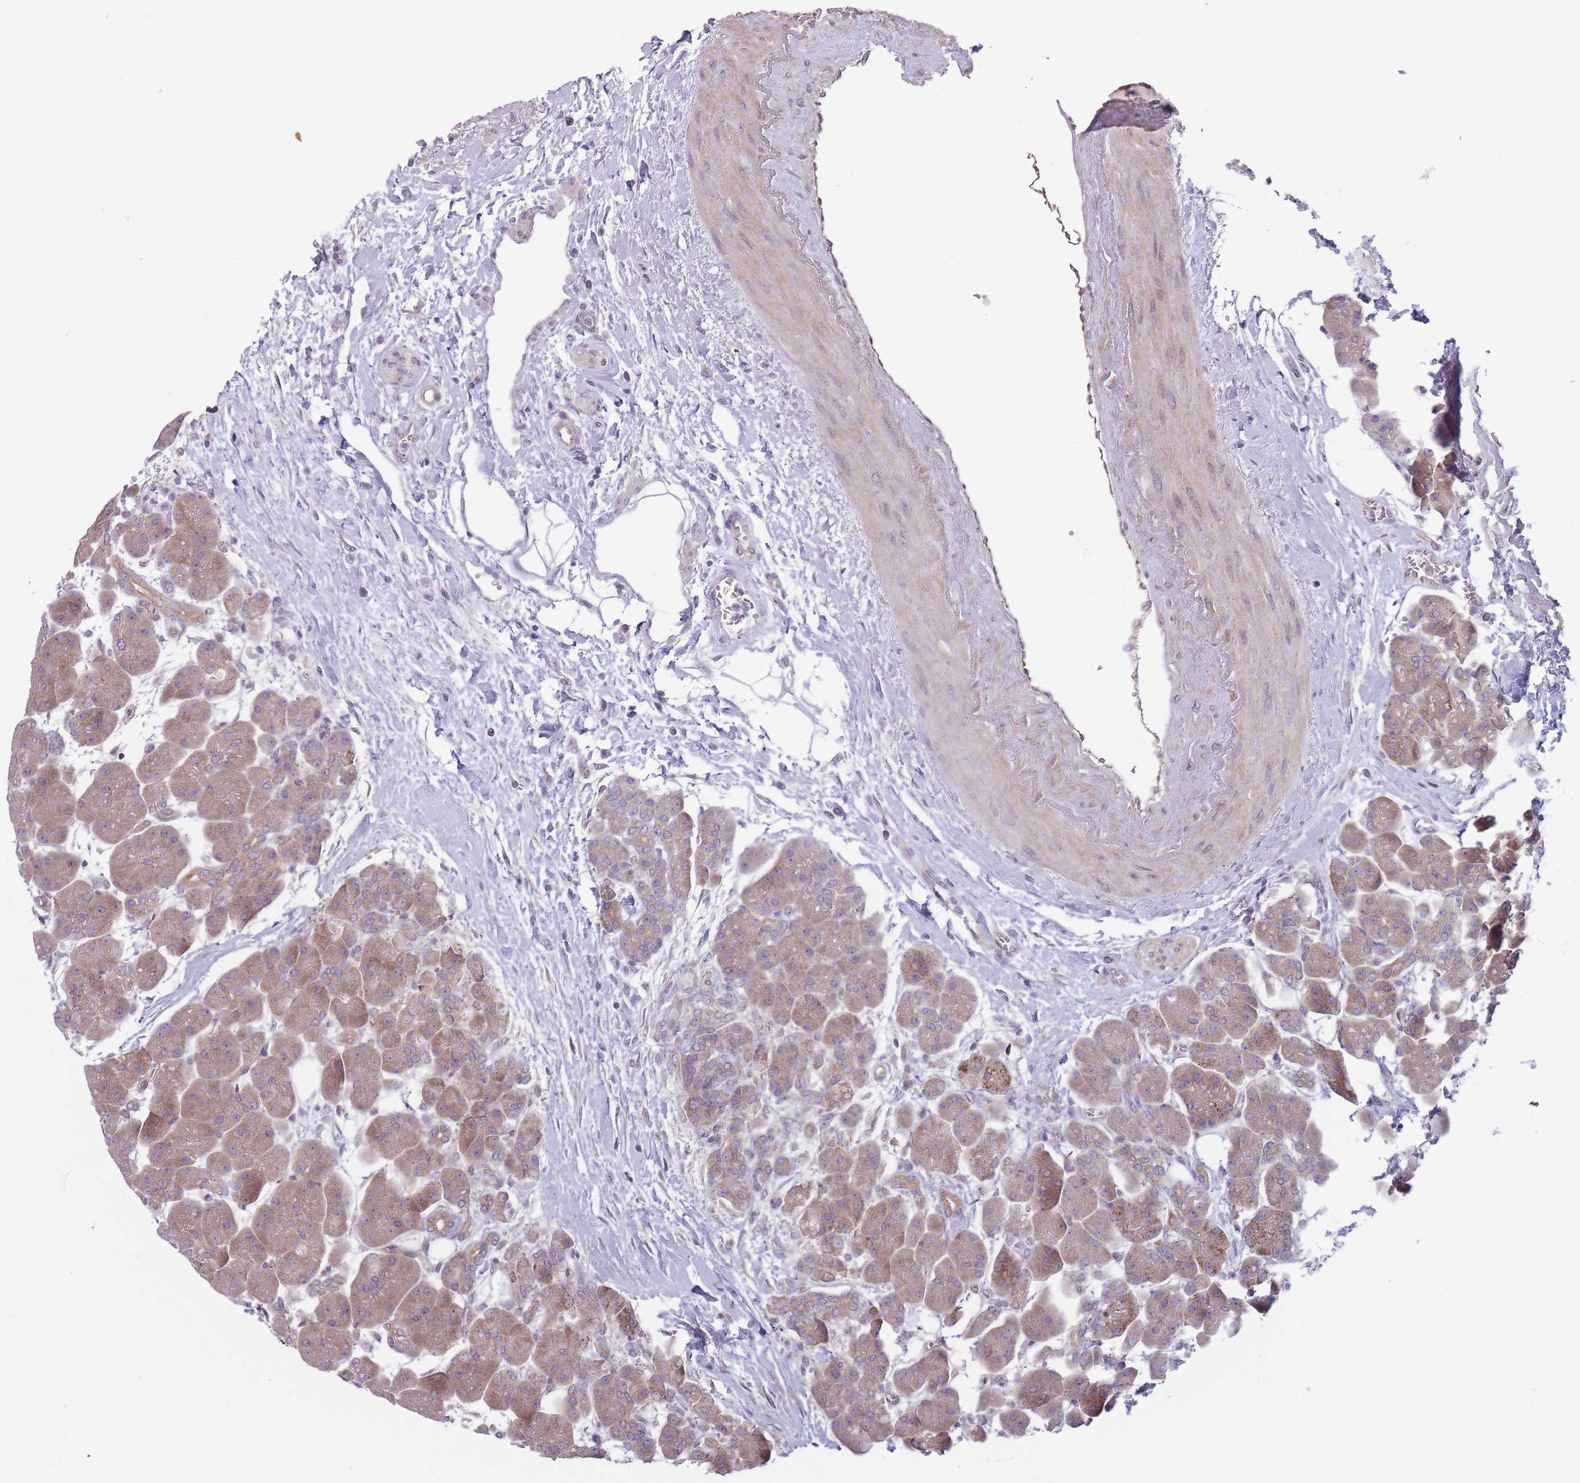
{"staining": {"intensity": "strong", "quantity": "25%-75%", "location": "cytoplasmic/membranous"}, "tissue": "pancreas", "cell_type": "Exocrine glandular cells", "image_type": "normal", "snomed": [{"axis": "morphology", "description": "Normal tissue, NOS"}, {"axis": "topography", "description": "Pancreas"}], "caption": "IHC (DAB) staining of benign pancreas reveals strong cytoplasmic/membranous protein expression in about 25%-75% of exocrine glandular cells.", "gene": "VRK2", "patient": {"sex": "male", "age": 66}}